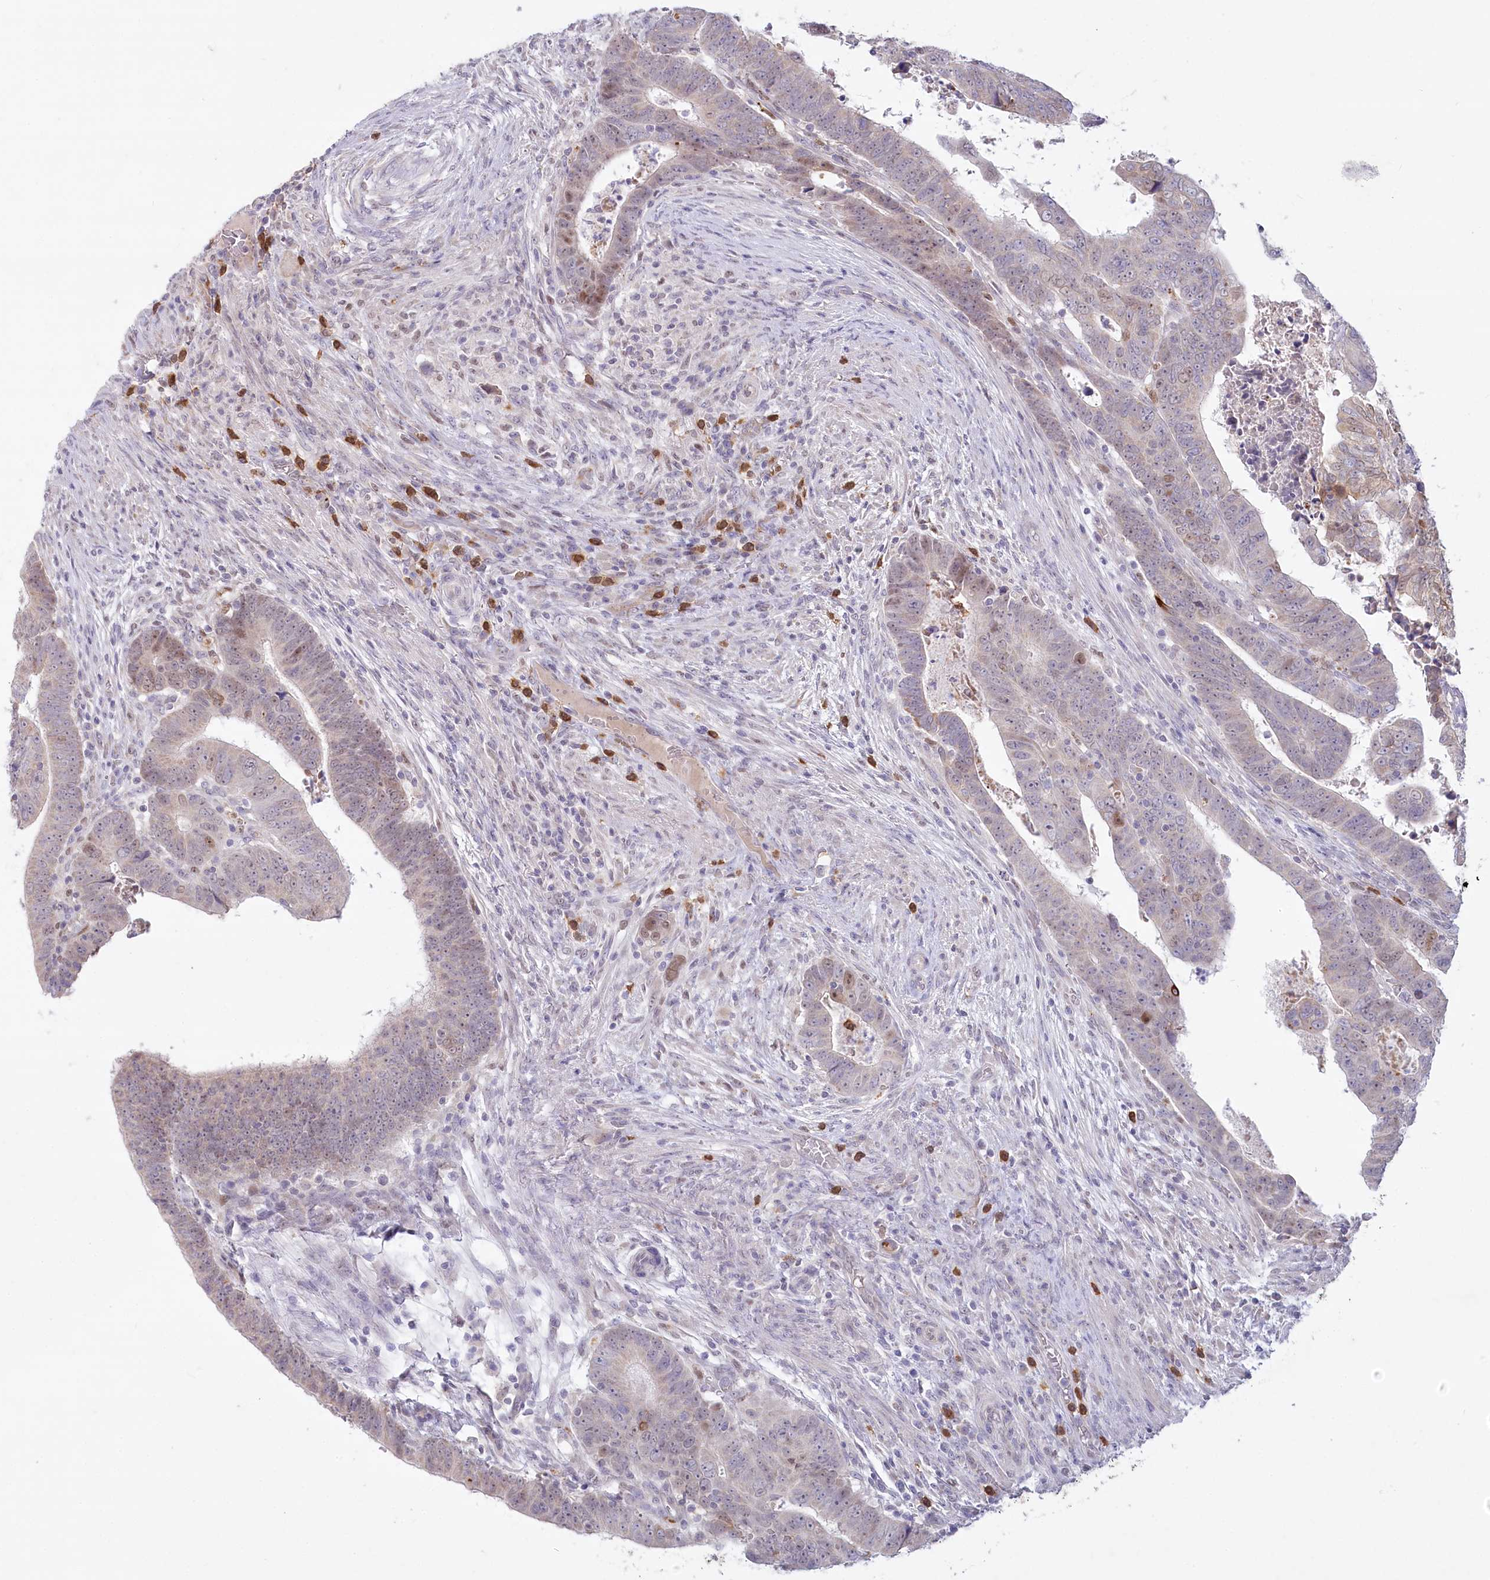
{"staining": {"intensity": "weak", "quantity": "<25%", "location": "nuclear"}, "tissue": "colorectal cancer", "cell_type": "Tumor cells", "image_type": "cancer", "snomed": [{"axis": "morphology", "description": "Normal tissue, NOS"}, {"axis": "morphology", "description": "Adenocarcinoma, NOS"}, {"axis": "topography", "description": "Rectum"}], "caption": "The photomicrograph reveals no staining of tumor cells in colorectal adenocarcinoma.", "gene": "ABITRAM", "patient": {"sex": "female", "age": 65}}